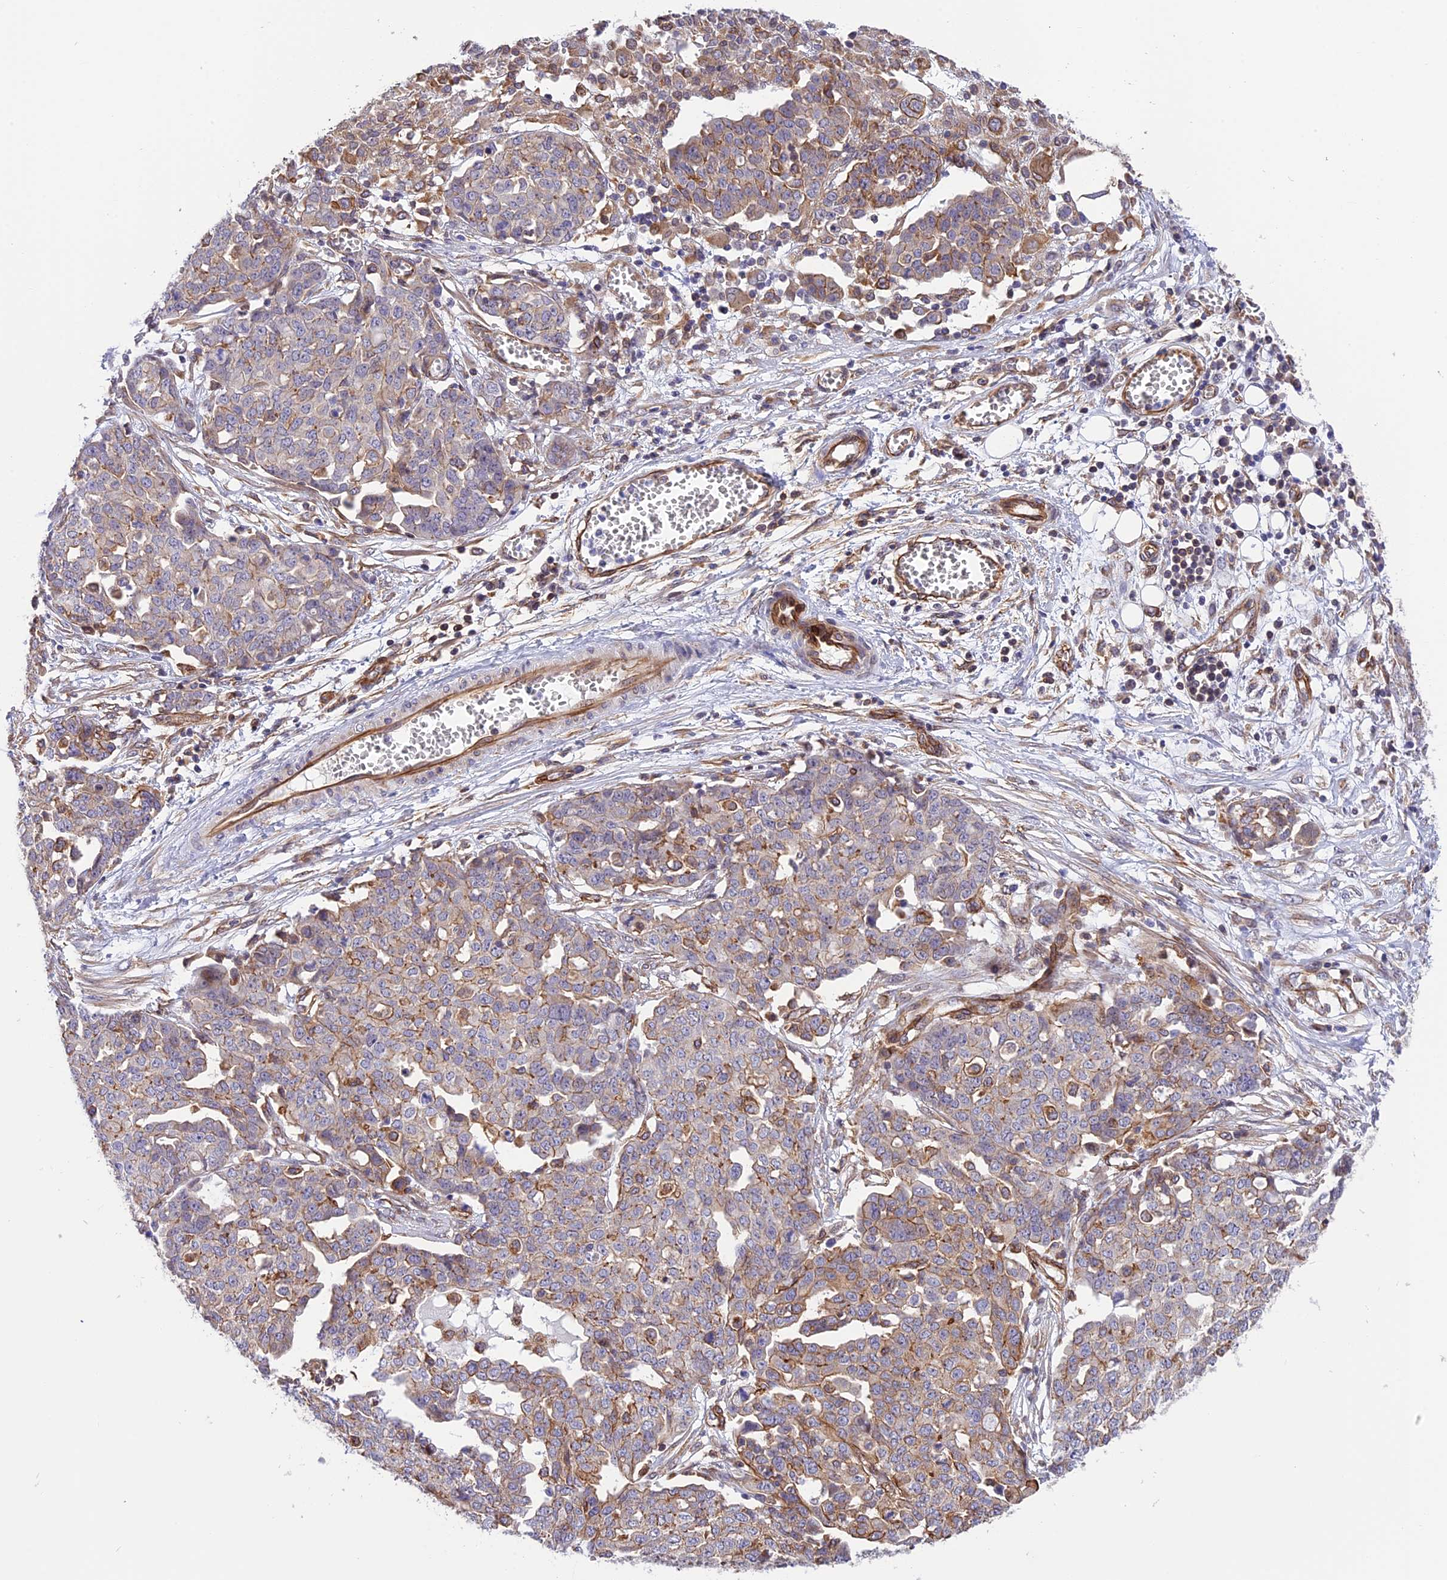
{"staining": {"intensity": "weak", "quantity": "25%-75%", "location": "cytoplasmic/membranous"}, "tissue": "ovarian cancer", "cell_type": "Tumor cells", "image_type": "cancer", "snomed": [{"axis": "morphology", "description": "Cystadenocarcinoma, serous, NOS"}, {"axis": "topography", "description": "Soft tissue"}, {"axis": "topography", "description": "Ovary"}], "caption": "Immunohistochemistry photomicrograph of neoplastic tissue: human serous cystadenocarcinoma (ovarian) stained using immunohistochemistry (IHC) displays low levels of weak protein expression localized specifically in the cytoplasmic/membranous of tumor cells, appearing as a cytoplasmic/membranous brown color.", "gene": "R3HDM4", "patient": {"sex": "female", "age": 57}}